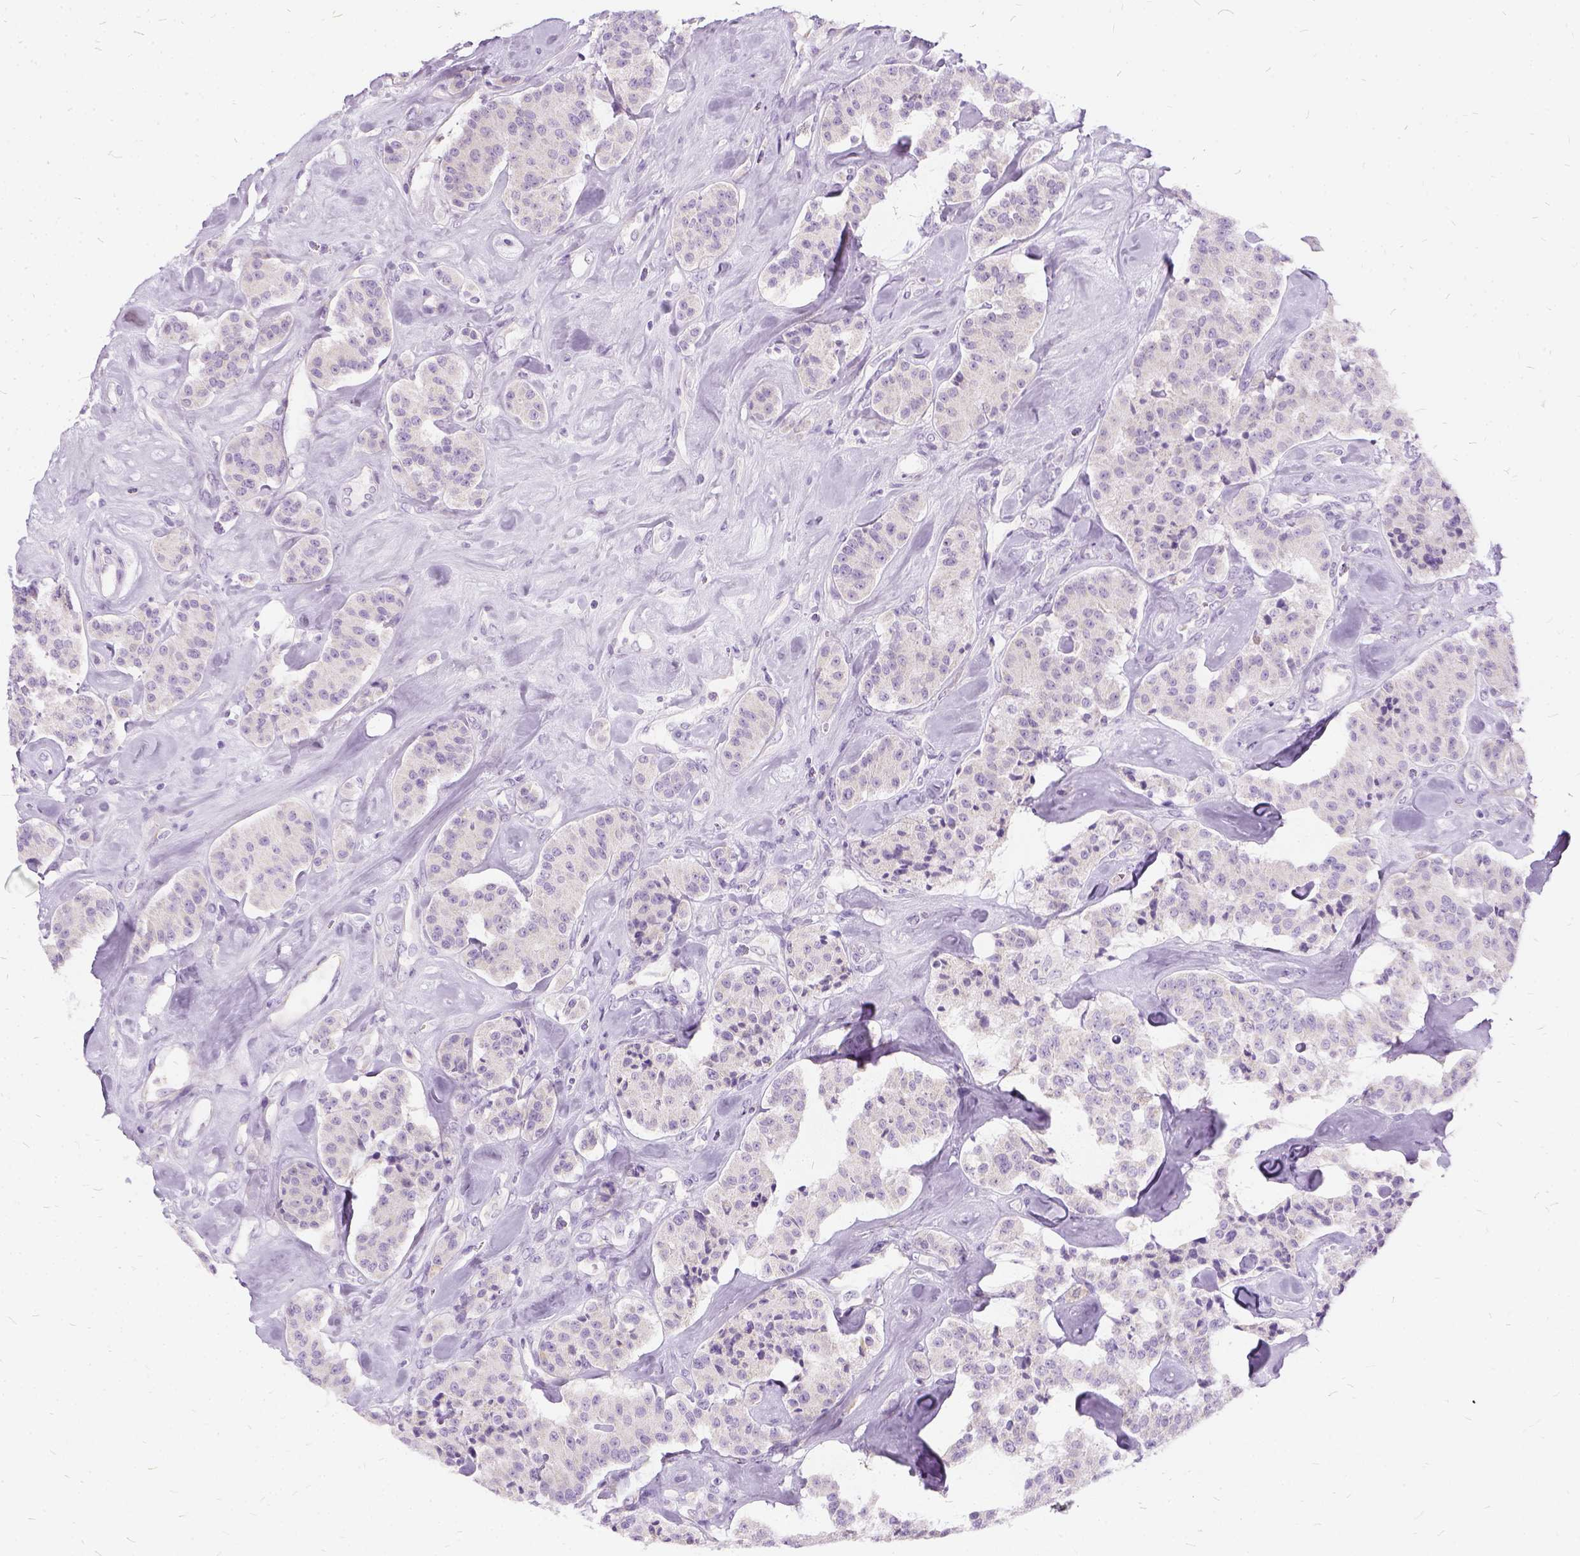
{"staining": {"intensity": "negative", "quantity": "none", "location": "none"}, "tissue": "carcinoid", "cell_type": "Tumor cells", "image_type": "cancer", "snomed": [{"axis": "morphology", "description": "Carcinoid, malignant, NOS"}, {"axis": "topography", "description": "Pancreas"}], "caption": "A high-resolution image shows IHC staining of carcinoid, which reveals no significant positivity in tumor cells.", "gene": "FDX1", "patient": {"sex": "male", "age": 41}}